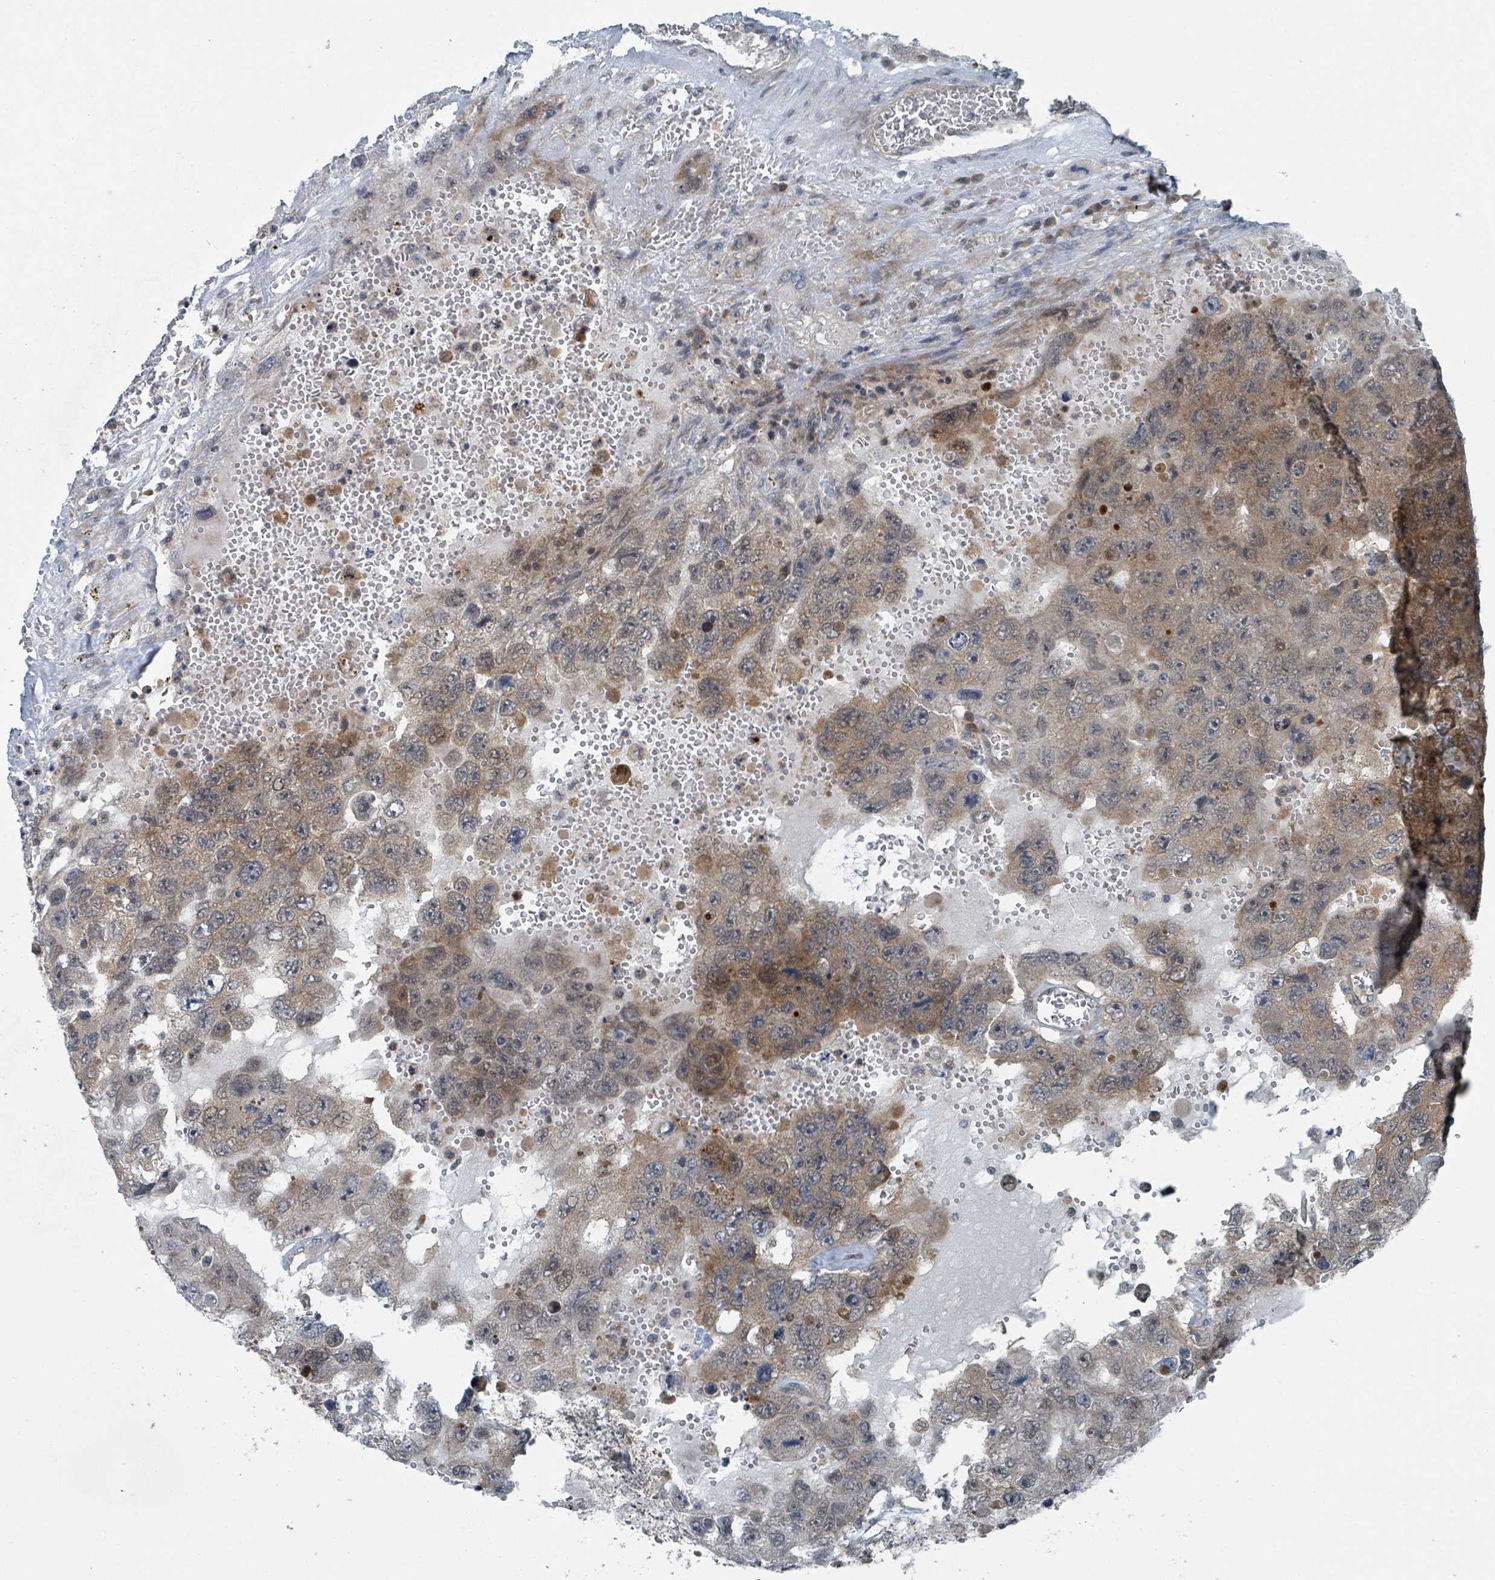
{"staining": {"intensity": "moderate", "quantity": "25%-75%", "location": "cytoplasmic/membranous,nuclear"}, "tissue": "testis cancer", "cell_type": "Tumor cells", "image_type": "cancer", "snomed": [{"axis": "morphology", "description": "Carcinoma, Embryonal, NOS"}, {"axis": "topography", "description": "Testis"}], "caption": "Immunohistochemical staining of embryonal carcinoma (testis) exhibits medium levels of moderate cytoplasmic/membranous and nuclear protein positivity in about 25%-75% of tumor cells. Nuclei are stained in blue.", "gene": "GOLGA7", "patient": {"sex": "male", "age": 26}}